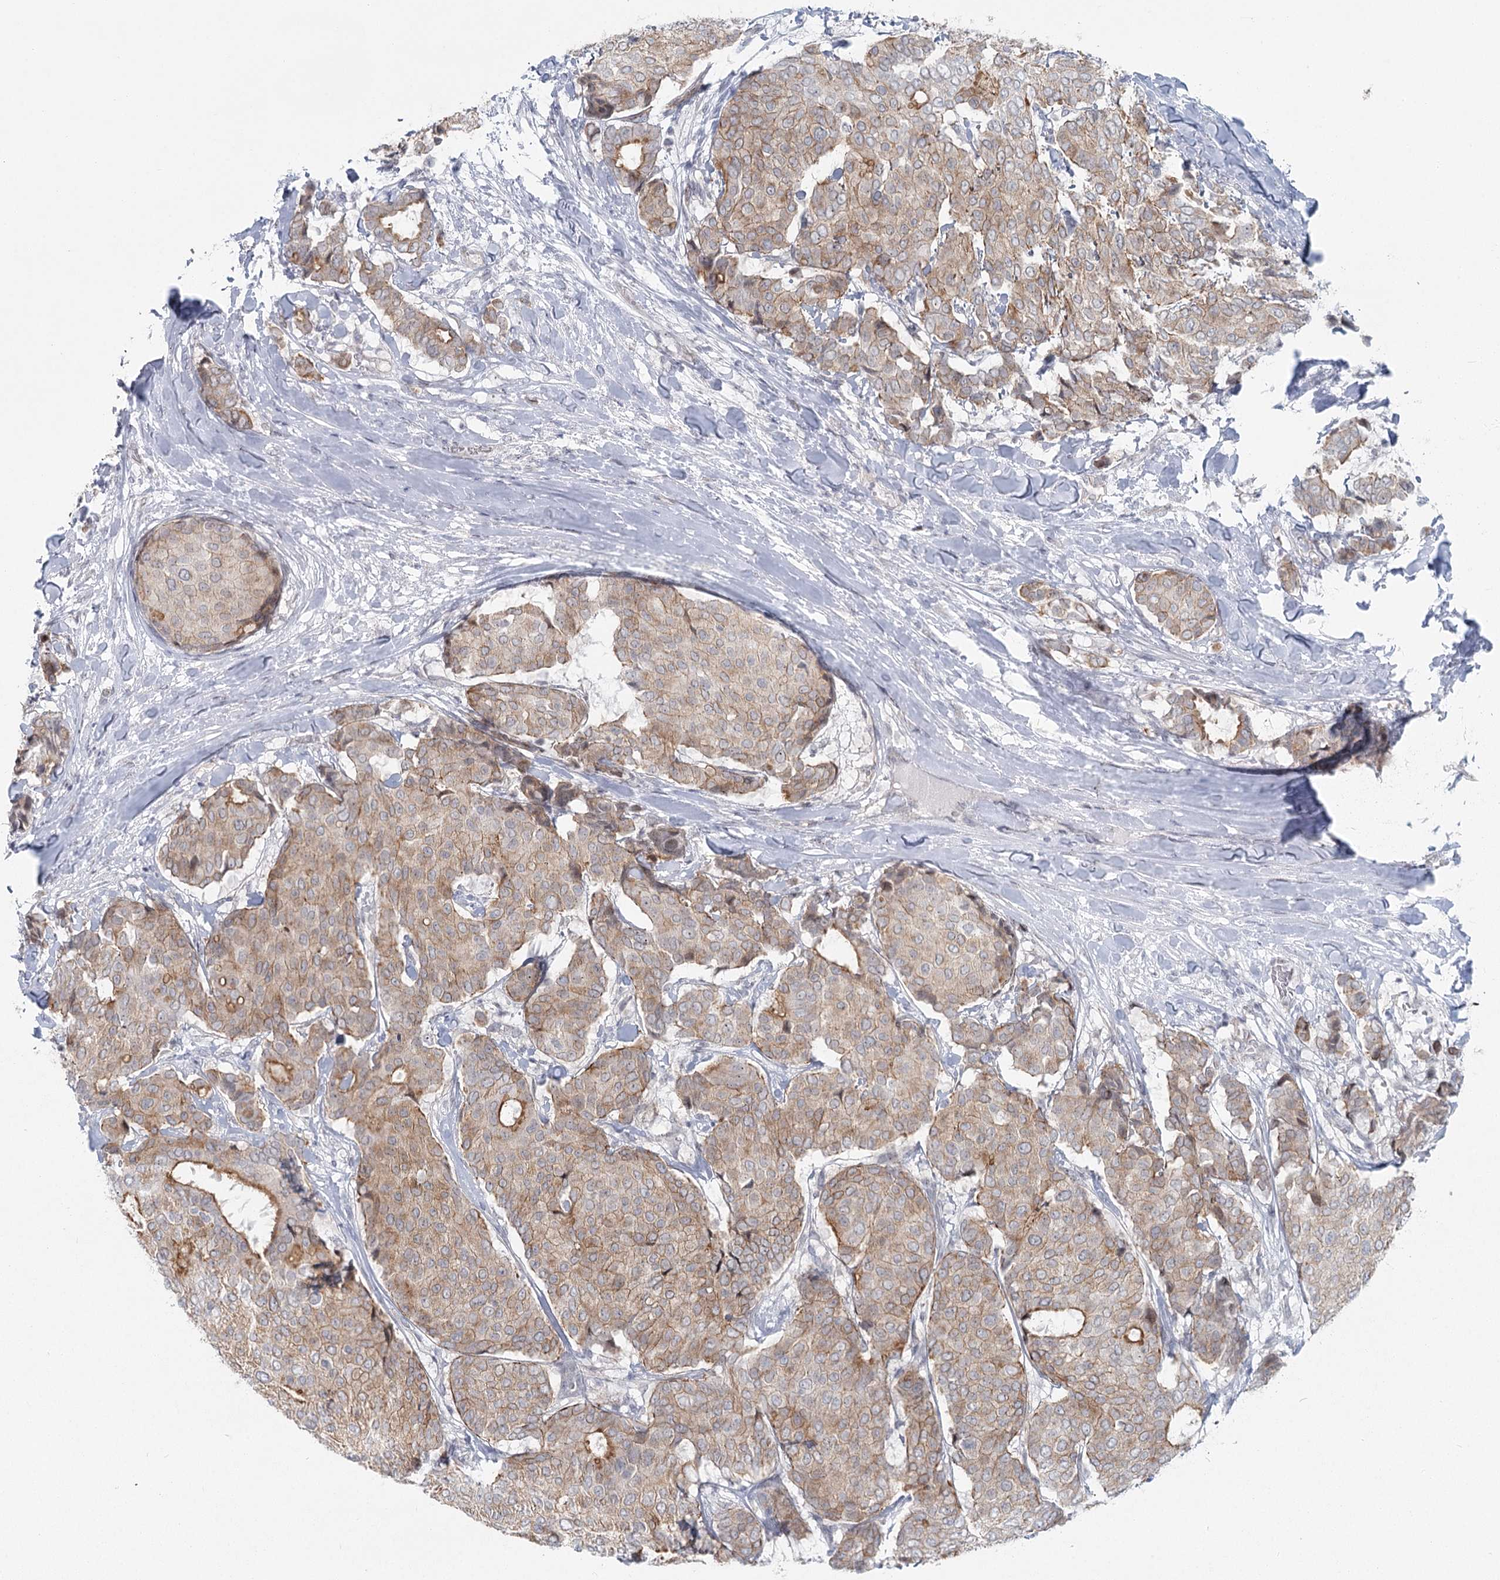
{"staining": {"intensity": "strong", "quantity": "25%-75%", "location": "cytoplasmic/membranous"}, "tissue": "breast cancer", "cell_type": "Tumor cells", "image_type": "cancer", "snomed": [{"axis": "morphology", "description": "Duct carcinoma"}, {"axis": "topography", "description": "Breast"}], "caption": "Human infiltrating ductal carcinoma (breast) stained for a protein (brown) demonstrates strong cytoplasmic/membranous positive staining in about 25%-75% of tumor cells.", "gene": "ABHD8", "patient": {"sex": "female", "age": 75}}